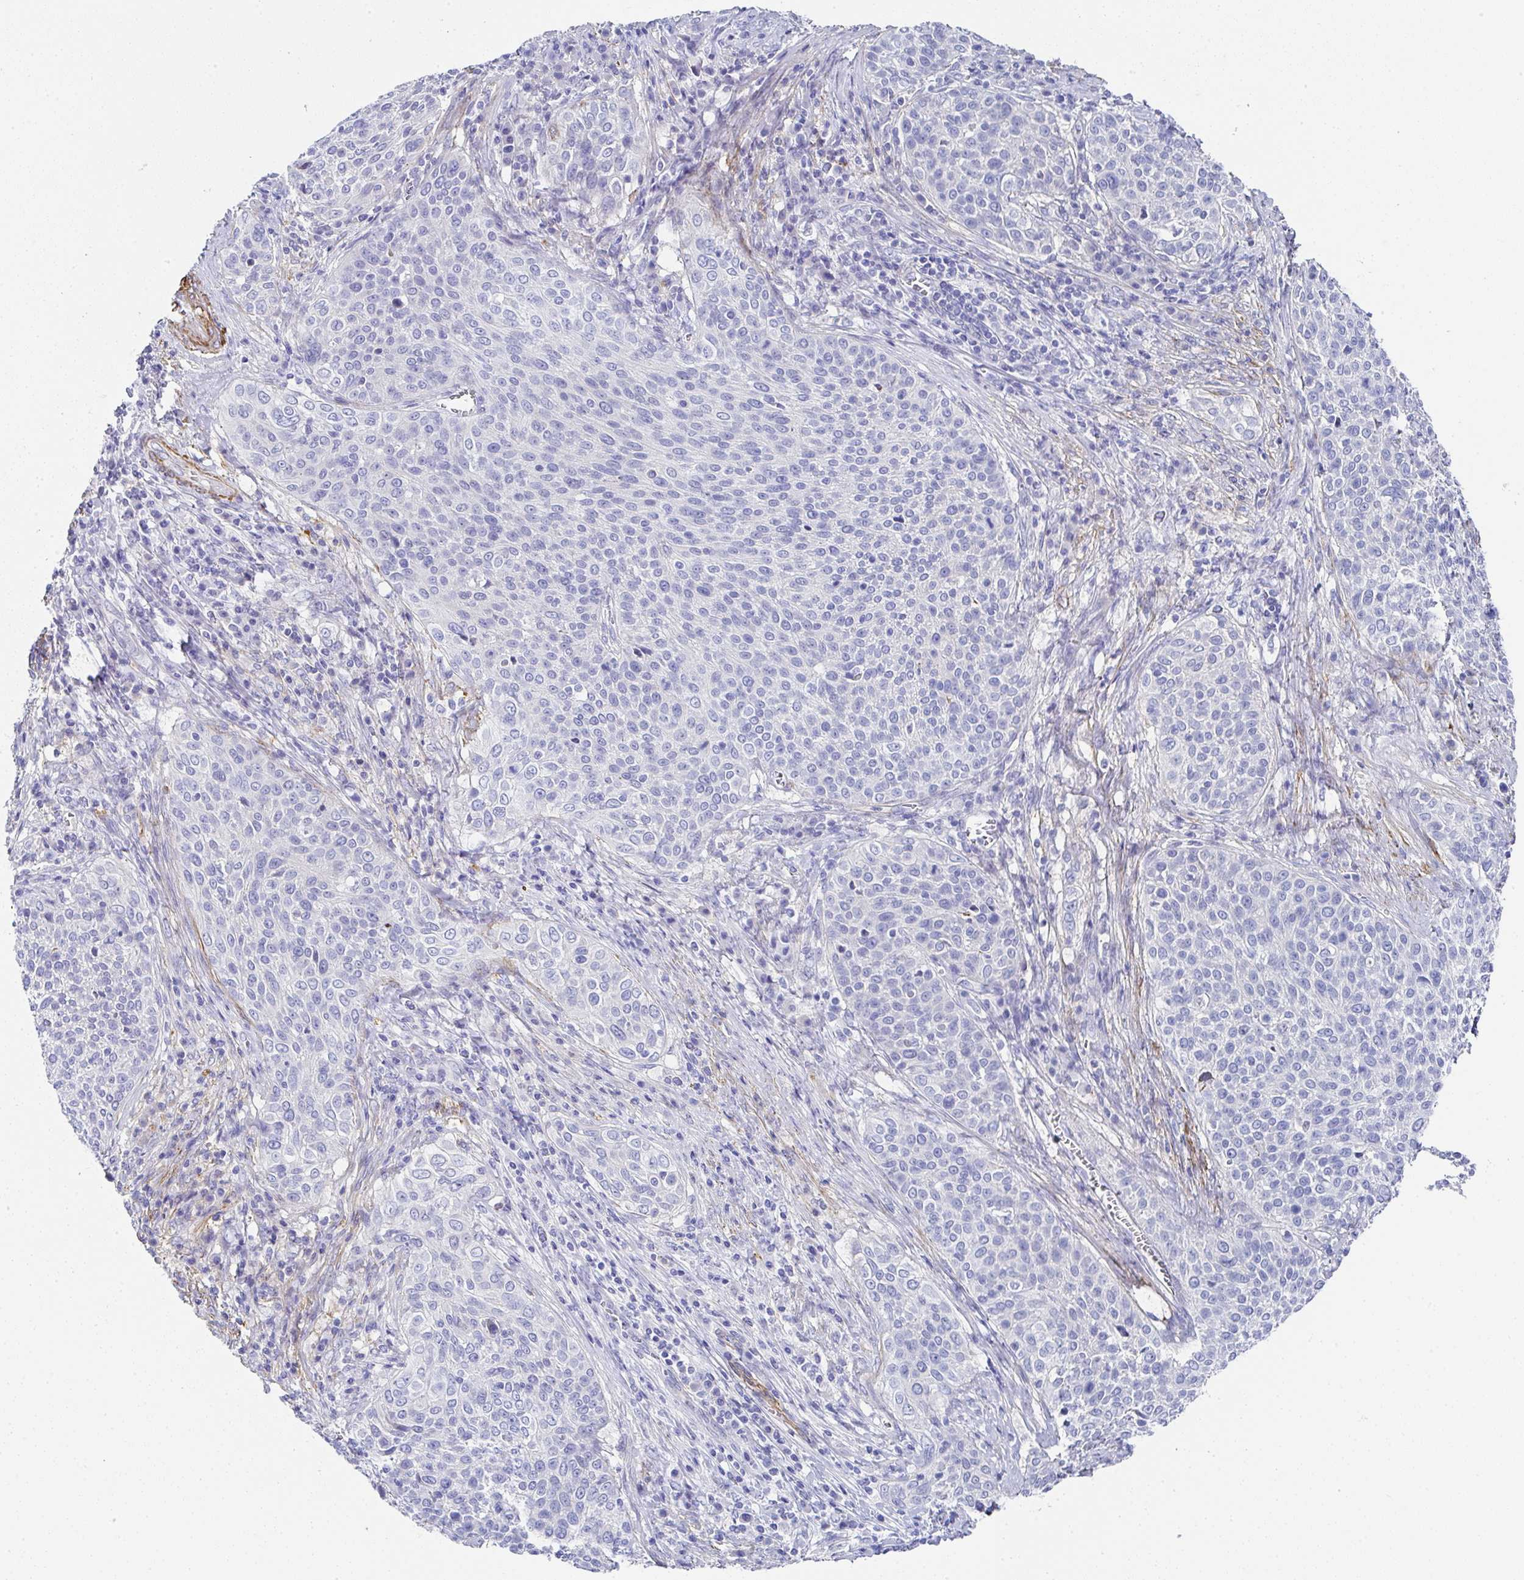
{"staining": {"intensity": "negative", "quantity": "none", "location": "none"}, "tissue": "cervical cancer", "cell_type": "Tumor cells", "image_type": "cancer", "snomed": [{"axis": "morphology", "description": "Squamous cell carcinoma, NOS"}, {"axis": "topography", "description": "Cervix"}], "caption": "Immunohistochemistry (IHC) micrograph of cervical cancer stained for a protein (brown), which displays no staining in tumor cells. The staining was performed using DAB (3,3'-diaminobenzidine) to visualize the protein expression in brown, while the nuclei were stained in blue with hematoxylin (Magnification: 20x).", "gene": "PPFIA4", "patient": {"sex": "female", "age": 31}}